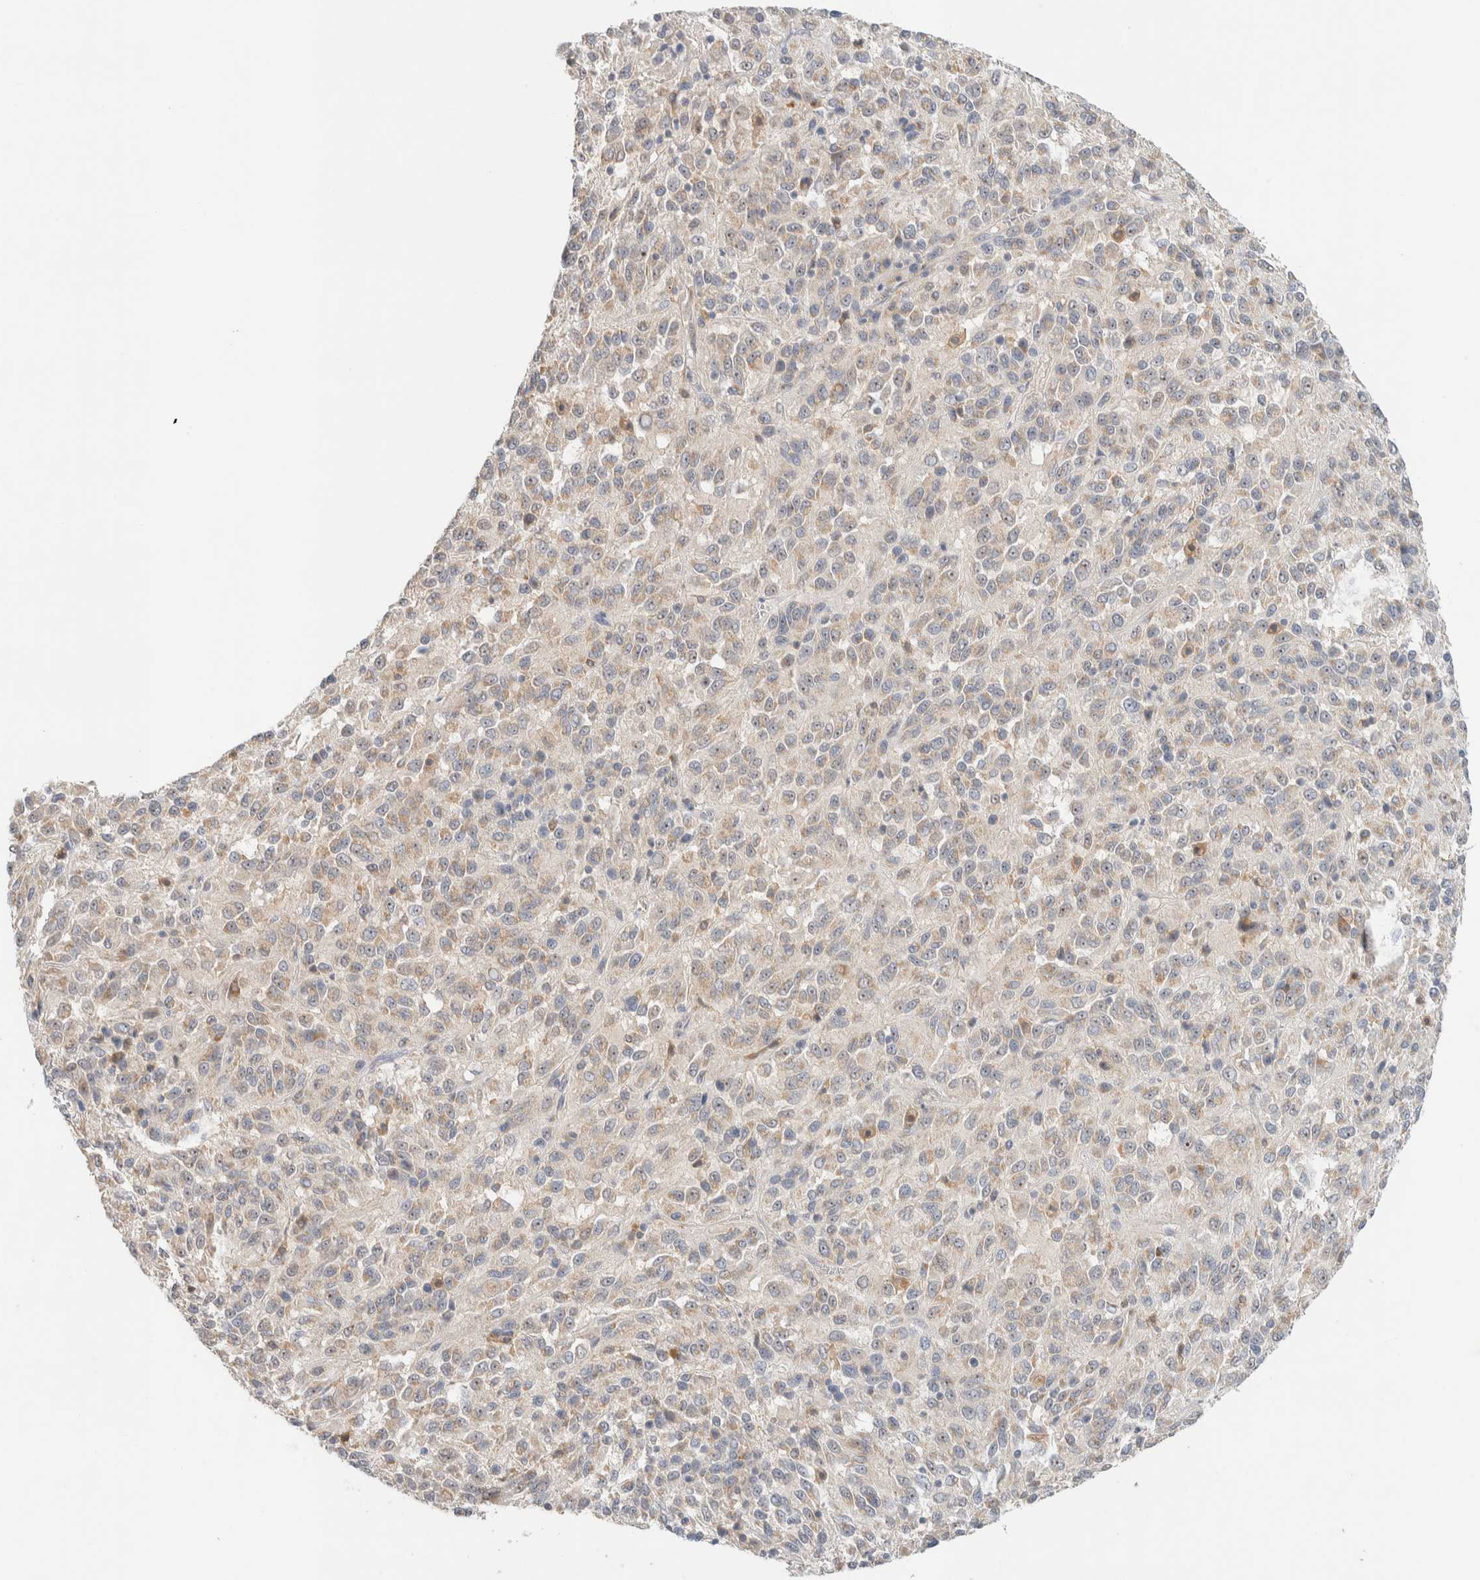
{"staining": {"intensity": "weak", "quantity": ">75%", "location": "cytoplasmic/membranous"}, "tissue": "melanoma", "cell_type": "Tumor cells", "image_type": "cancer", "snomed": [{"axis": "morphology", "description": "Malignant melanoma, Metastatic site"}, {"axis": "topography", "description": "Lung"}], "caption": "Immunohistochemistry of human melanoma exhibits low levels of weak cytoplasmic/membranous positivity in approximately >75% of tumor cells.", "gene": "HDHD3", "patient": {"sex": "male", "age": 64}}